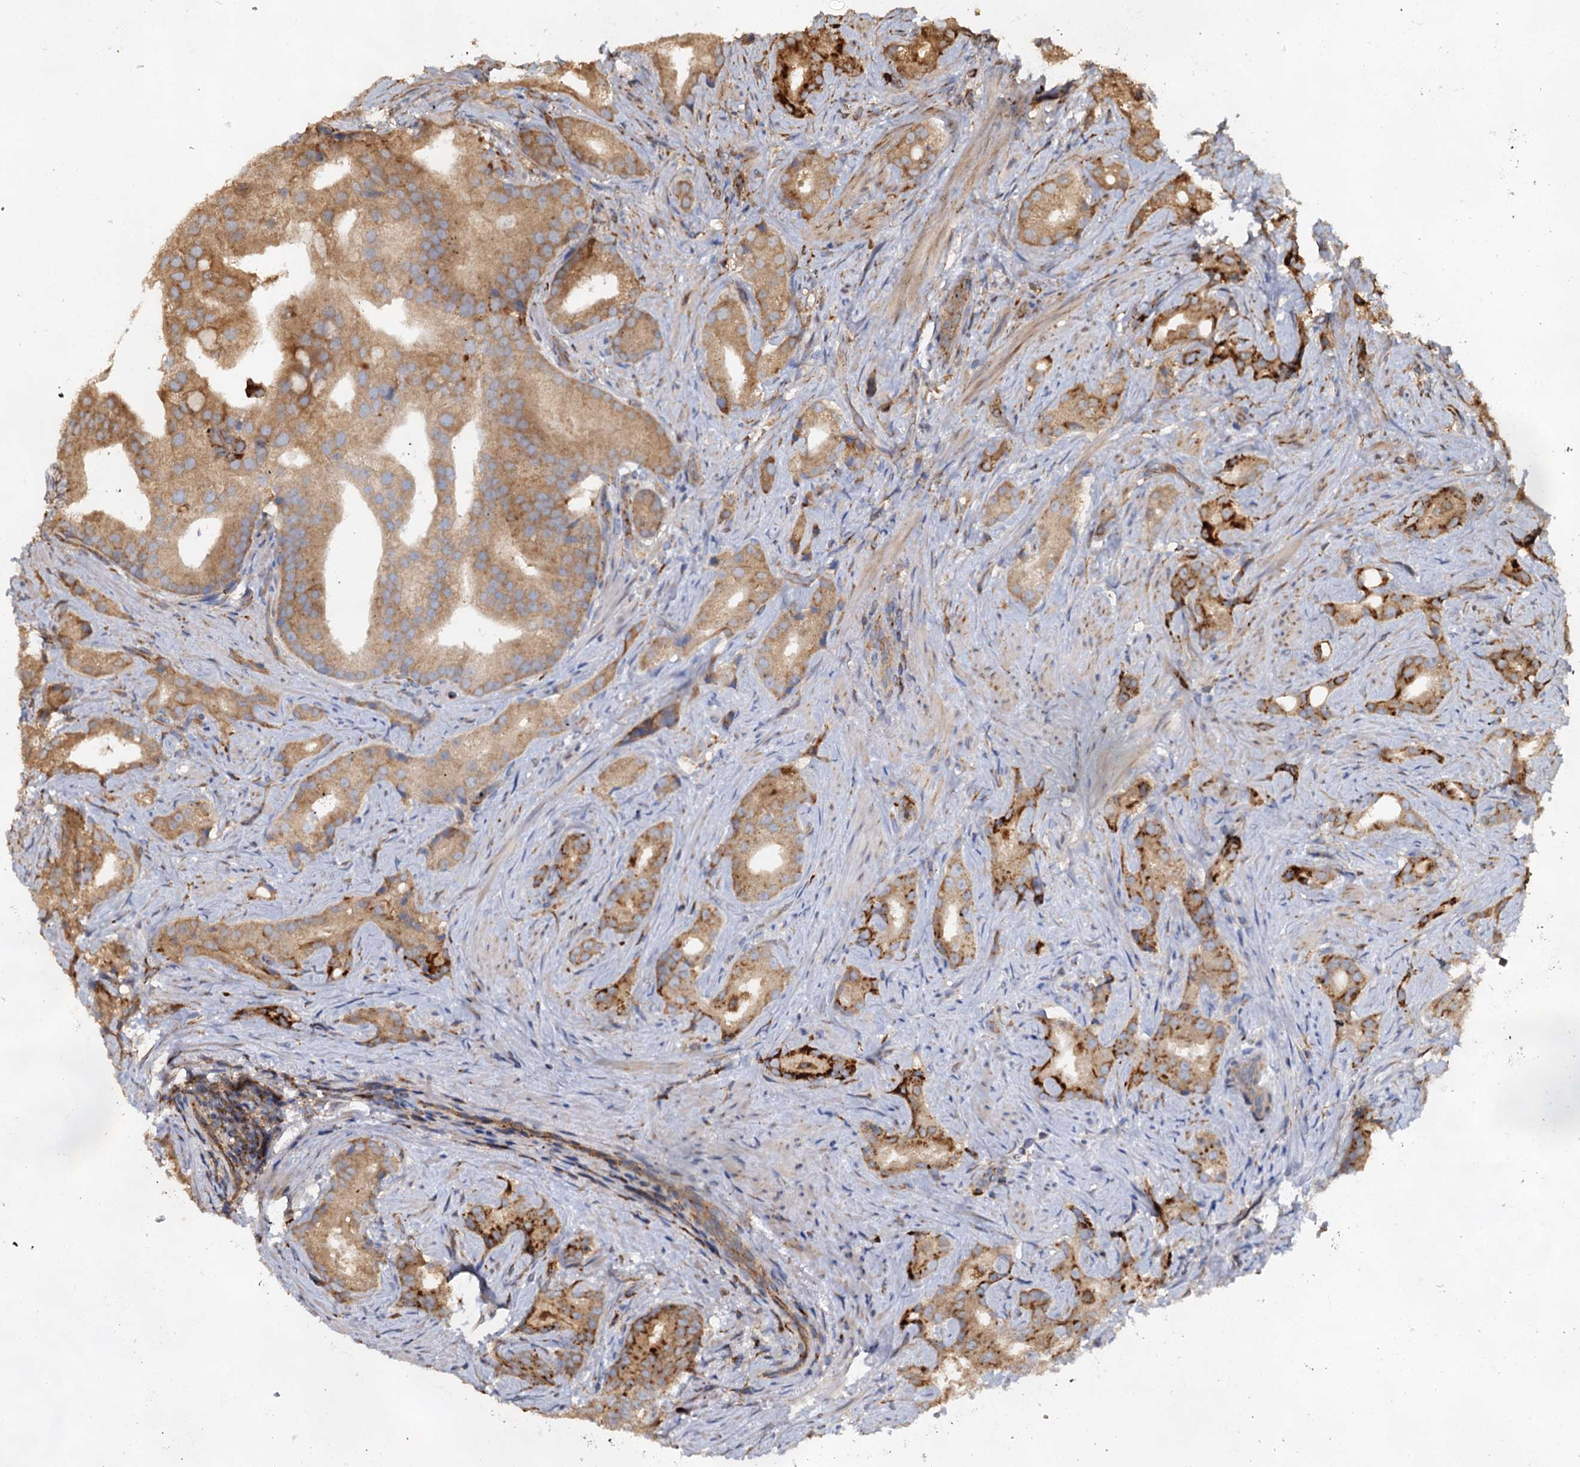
{"staining": {"intensity": "moderate", "quantity": ">75%", "location": "cytoplasmic/membranous"}, "tissue": "prostate cancer", "cell_type": "Tumor cells", "image_type": "cancer", "snomed": [{"axis": "morphology", "description": "Adenocarcinoma, Low grade"}, {"axis": "topography", "description": "Prostate"}], "caption": "Low-grade adenocarcinoma (prostate) was stained to show a protein in brown. There is medium levels of moderate cytoplasmic/membranous expression in approximately >75% of tumor cells. Using DAB (brown) and hematoxylin (blue) stains, captured at high magnification using brightfield microscopy.", "gene": "WDR73", "patient": {"sex": "male", "age": 71}}